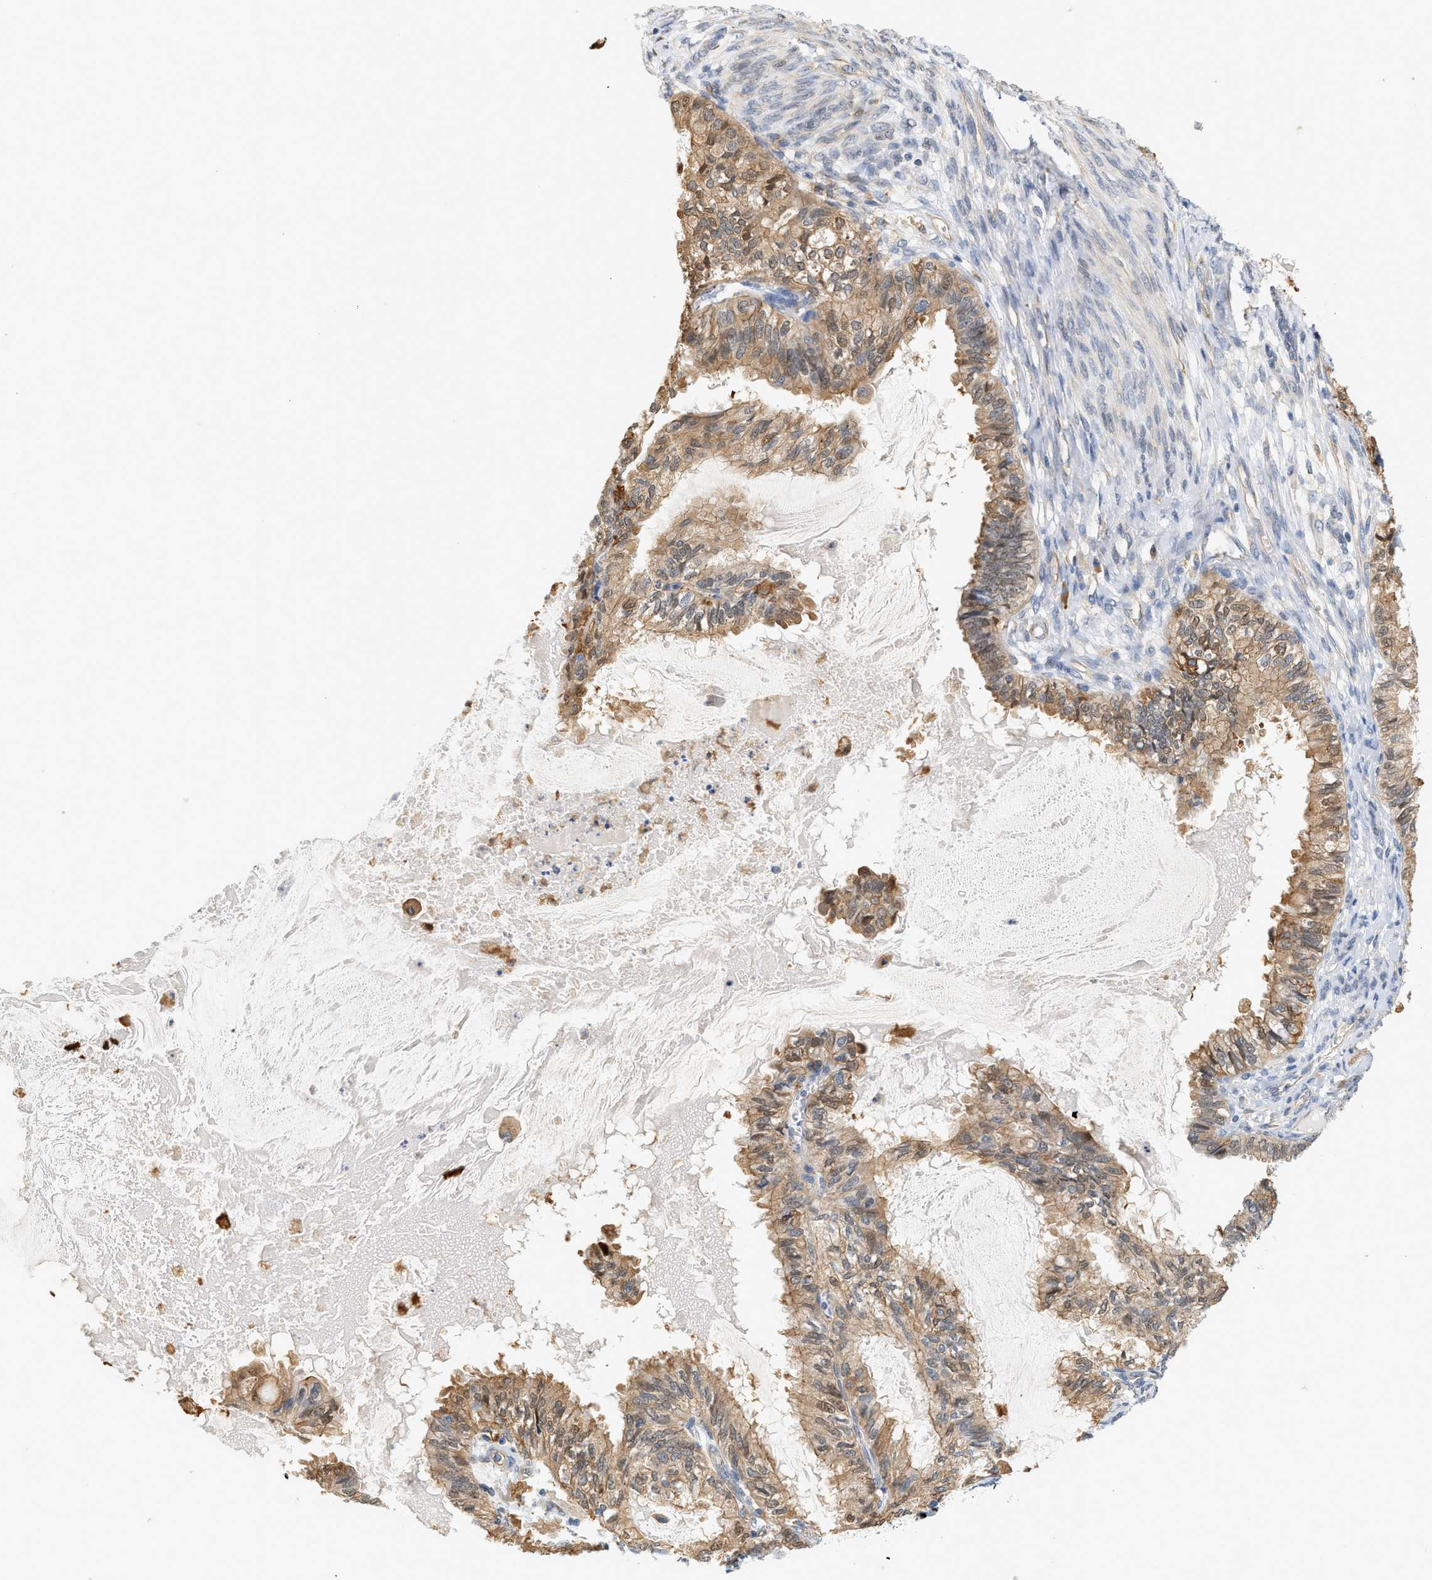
{"staining": {"intensity": "moderate", "quantity": ">75%", "location": "cytoplasmic/membranous,nuclear"}, "tissue": "cervical cancer", "cell_type": "Tumor cells", "image_type": "cancer", "snomed": [{"axis": "morphology", "description": "Normal tissue, NOS"}, {"axis": "morphology", "description": "Adenocarcinoma, NOS"}, {"axis": "topography", "description": "Cervix"}, {"axis": "topography", "description": "Endometrium"}], "caption": "Cervical adenocarcinoma stained with a brown dye shows moderate cytoplasmic/membranous and nuclear positive staining in approximately >75% of tumor cells.", "gene": "CTXN1", "patient": {"sex": "female", "age": 86}}